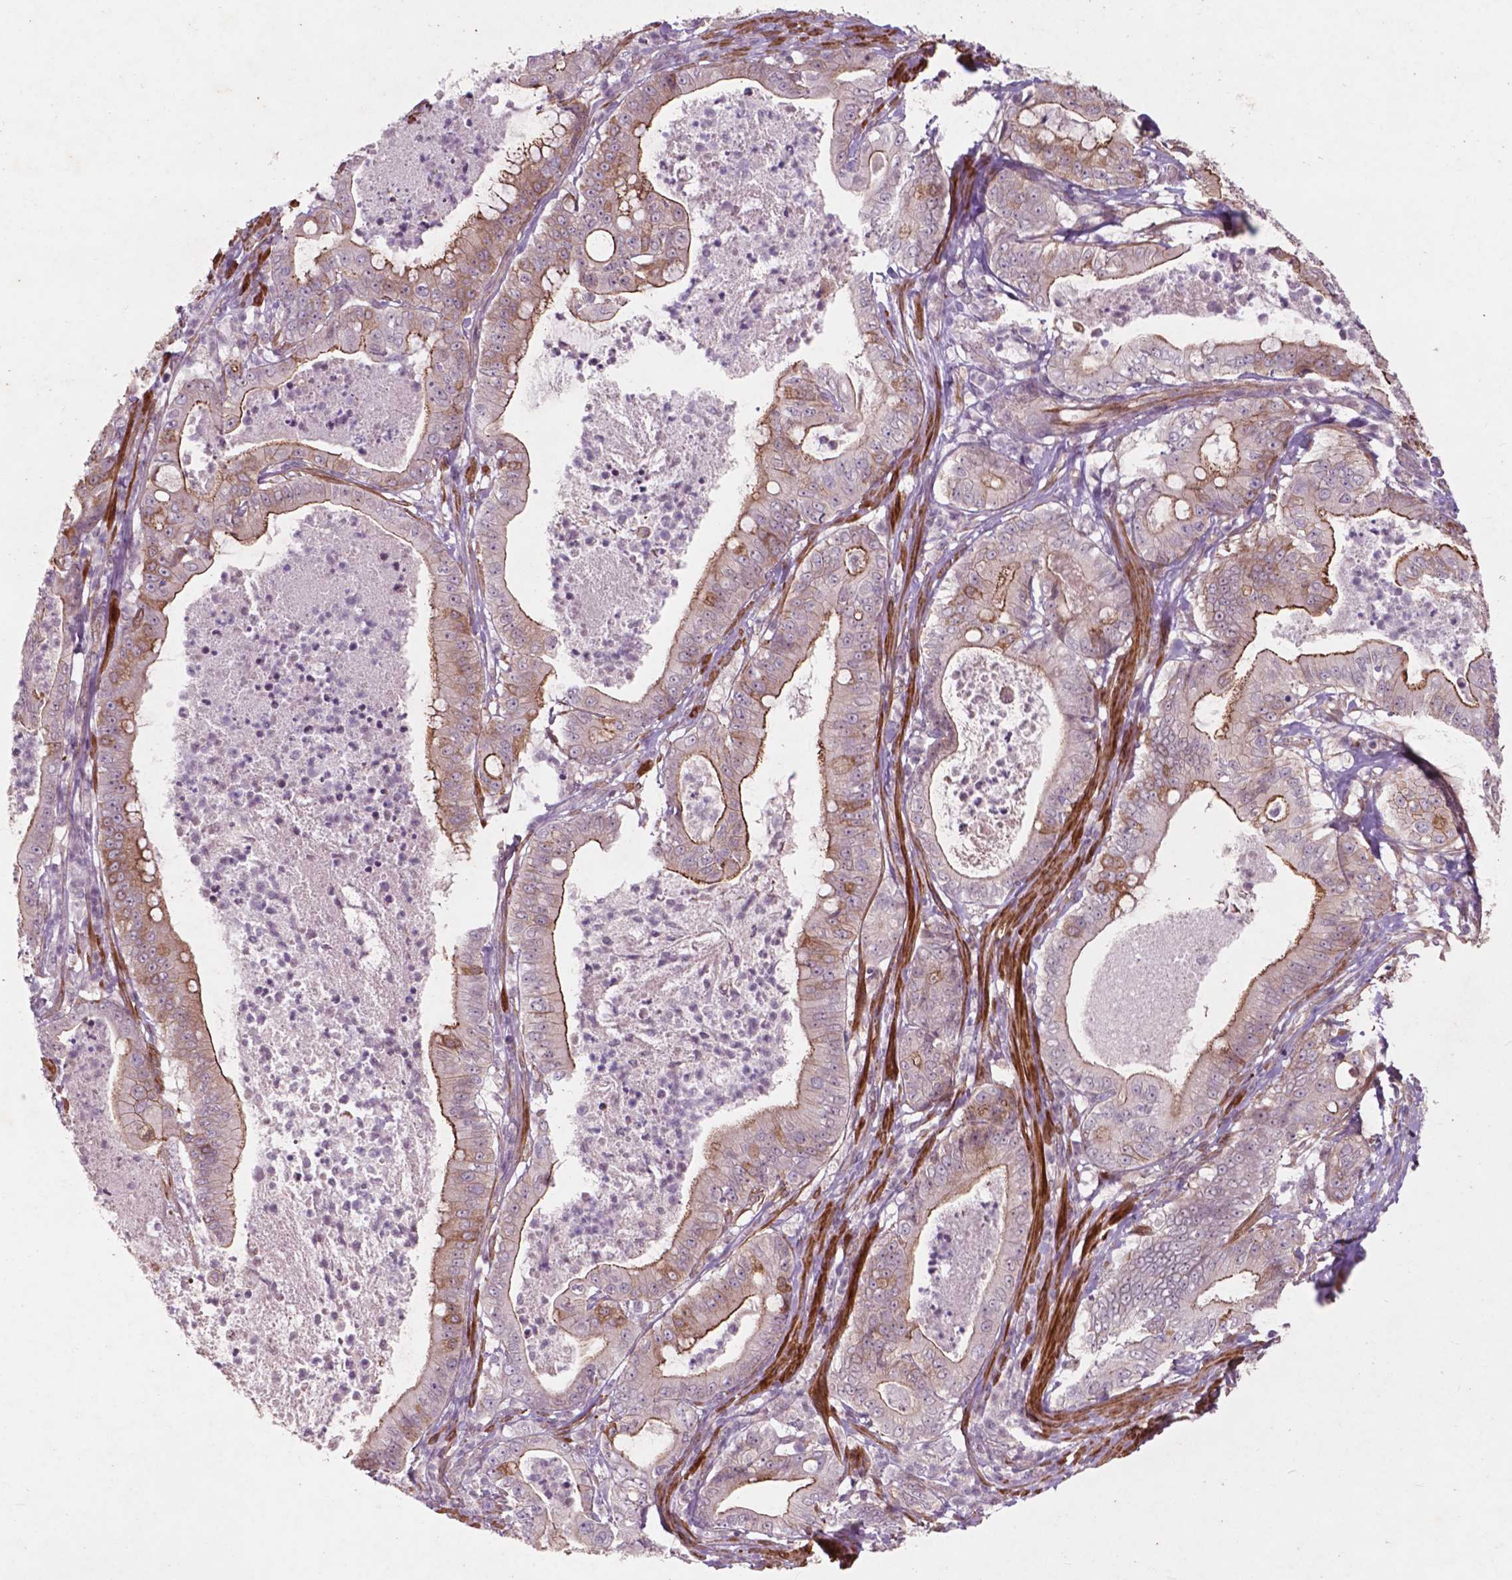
{"staining": {"intensity": "moderate", "quantity": "25%-75%", "location": "cytoplasmic/membranous"}, "tissue": "pancreatic cancer", "cell_type": "Tumor cells", "image_type": "cancer", "snomed": [{"axis": "morphology", "description": "Adenocarcinoma, NOS"}, {"axis": "topography", "description": "Pancreas"}], "caption": "Moderate cytoplasmic/membranous protein staining is appreciated in about 25%-75% of tumor cells in pancreatic adenocarcinoma.", "gene": "RFPL4B", "patient": {"sex": "male", "age": 71}}